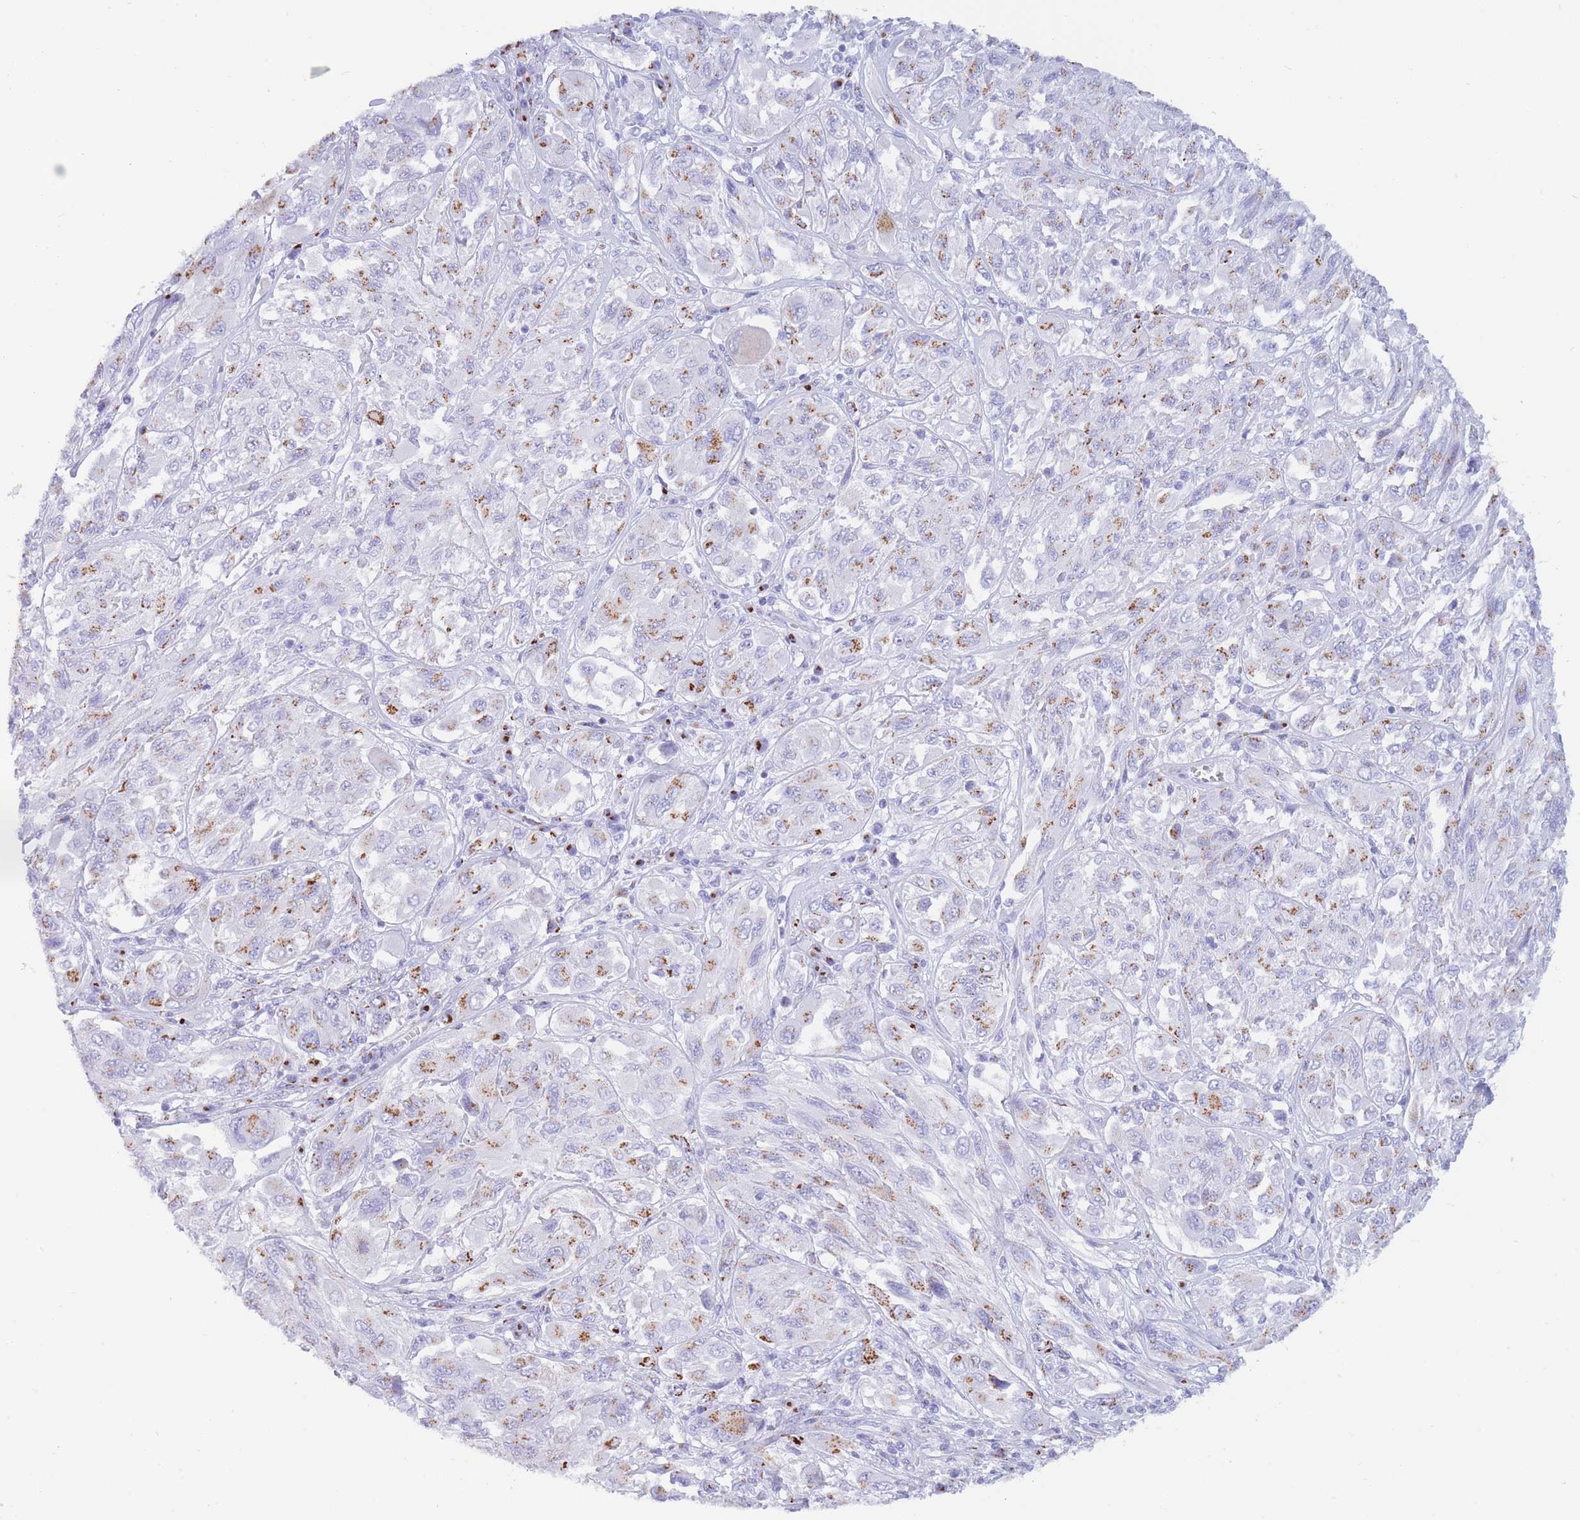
{"staining": {"intensity": "moderate", "quantity": "25%-75%", "location": "cytoplasmic/membranous"}, "tissue": "melanoma", "cell_type": "Tumor cells", "image_type": "cancer", "snomed": [{"axis": "morphology", "description": "Malignant melanoma, NOS"}, {"axis": "topography", "description": "Skin"}], "caption": "Brown immunohistochemical staining in human melanoma demonstrates moderate cytoplasmic/membranous staining in approximately 25%-75% of tumor cells.", "gene": "FAM3C", "patient": {"sex": "female", "age": 91}}